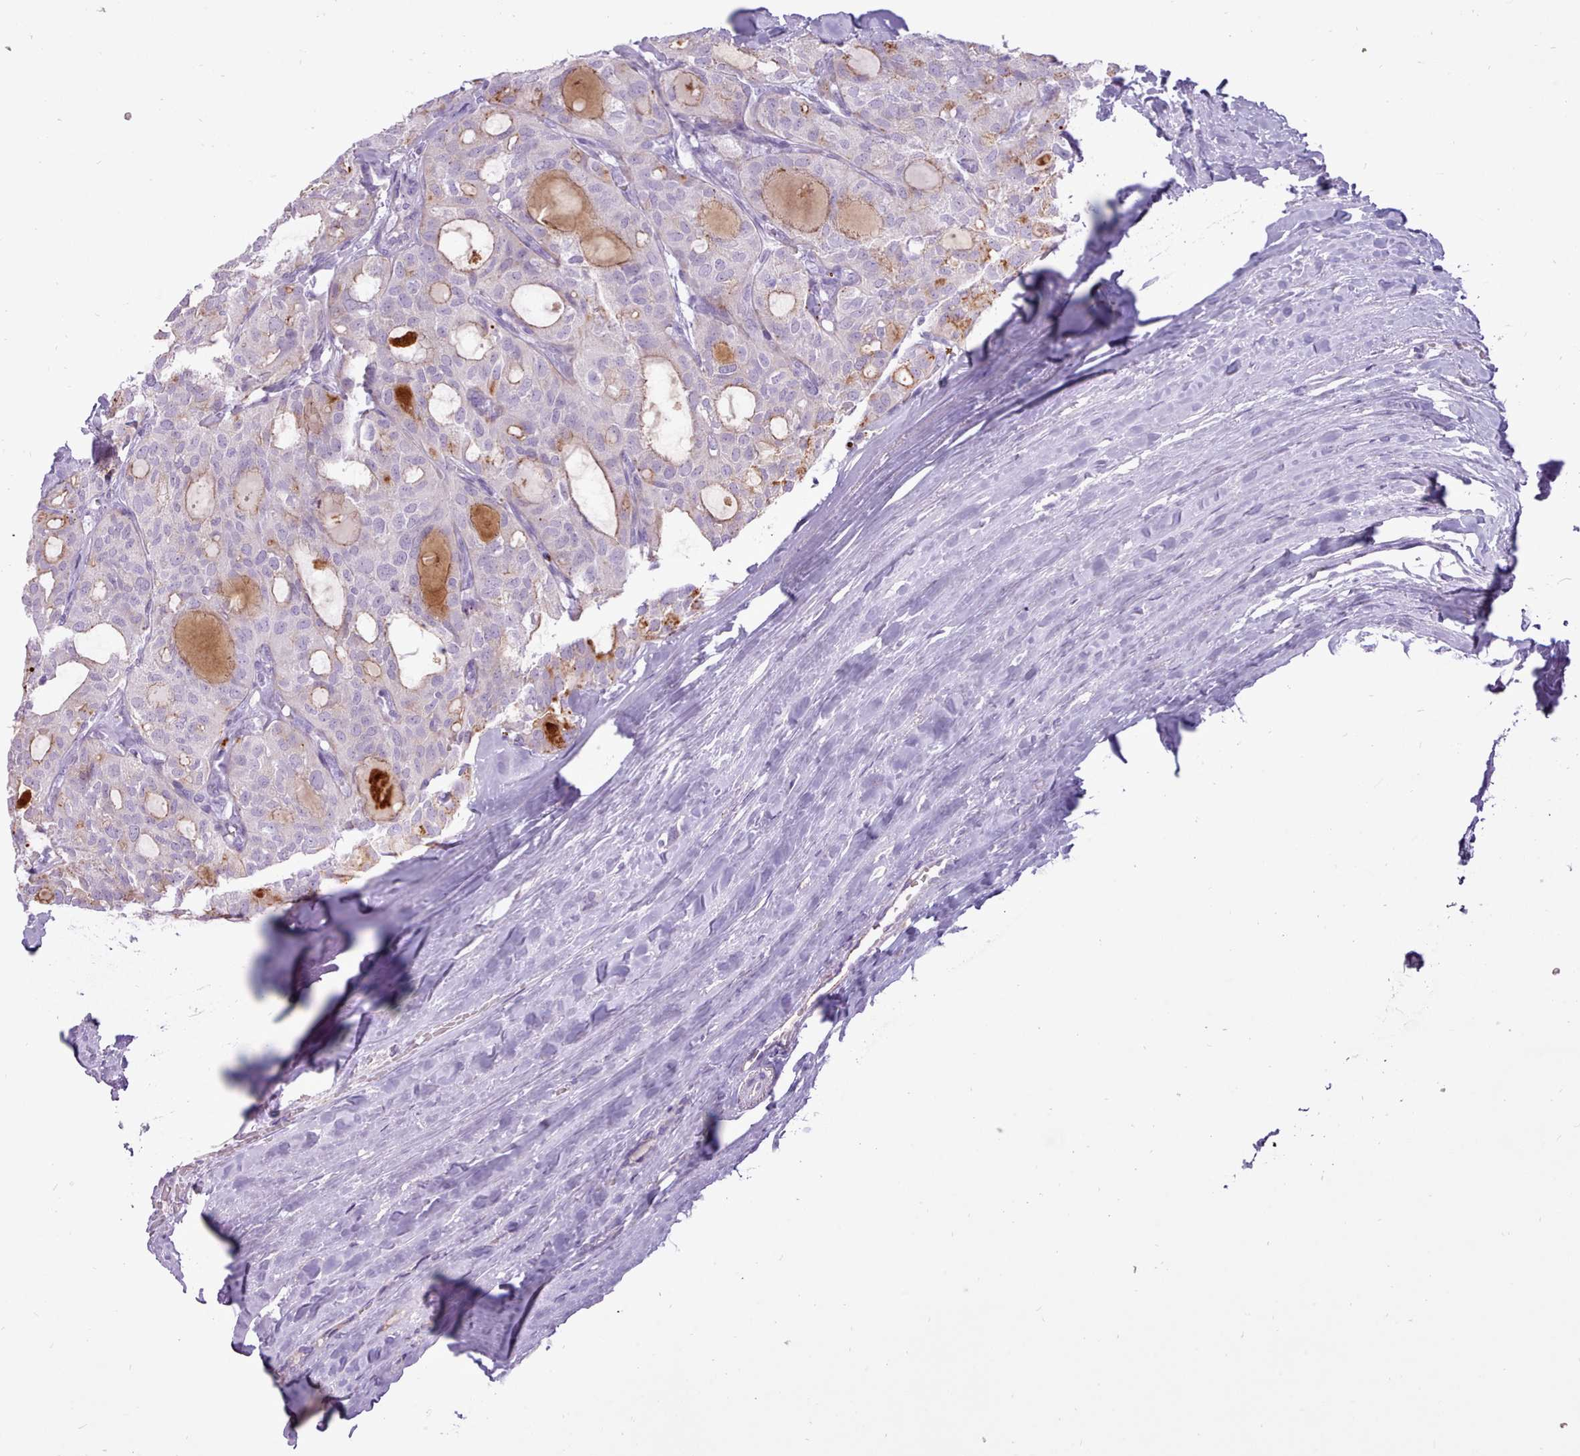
{"staining": {"intensity": "moderate", "quantity": "<25%", "location": "cytoplasmic/membranous"}, "tissue": "thyroid cancer", "cell_type": "Tumor cells", "image_type": "cancer", "snomed": [{"axis": "morphology", "description": "Follicular adenoma carcinoma, NOS"}, {"axis": "topography", "description": "Thyroid gland"}], "caption": "Immunohistochemistry (IHC) (DAB (3,3'-diaminobenzidine)) staining of thyroid follicular adenoma carcinoma exhibits moderate cytoplasmic/membranous protein staining in approximately <25% of tumor cells.", "gene": "ATRAID", "patient": {"sex": "male", "age": 75}}